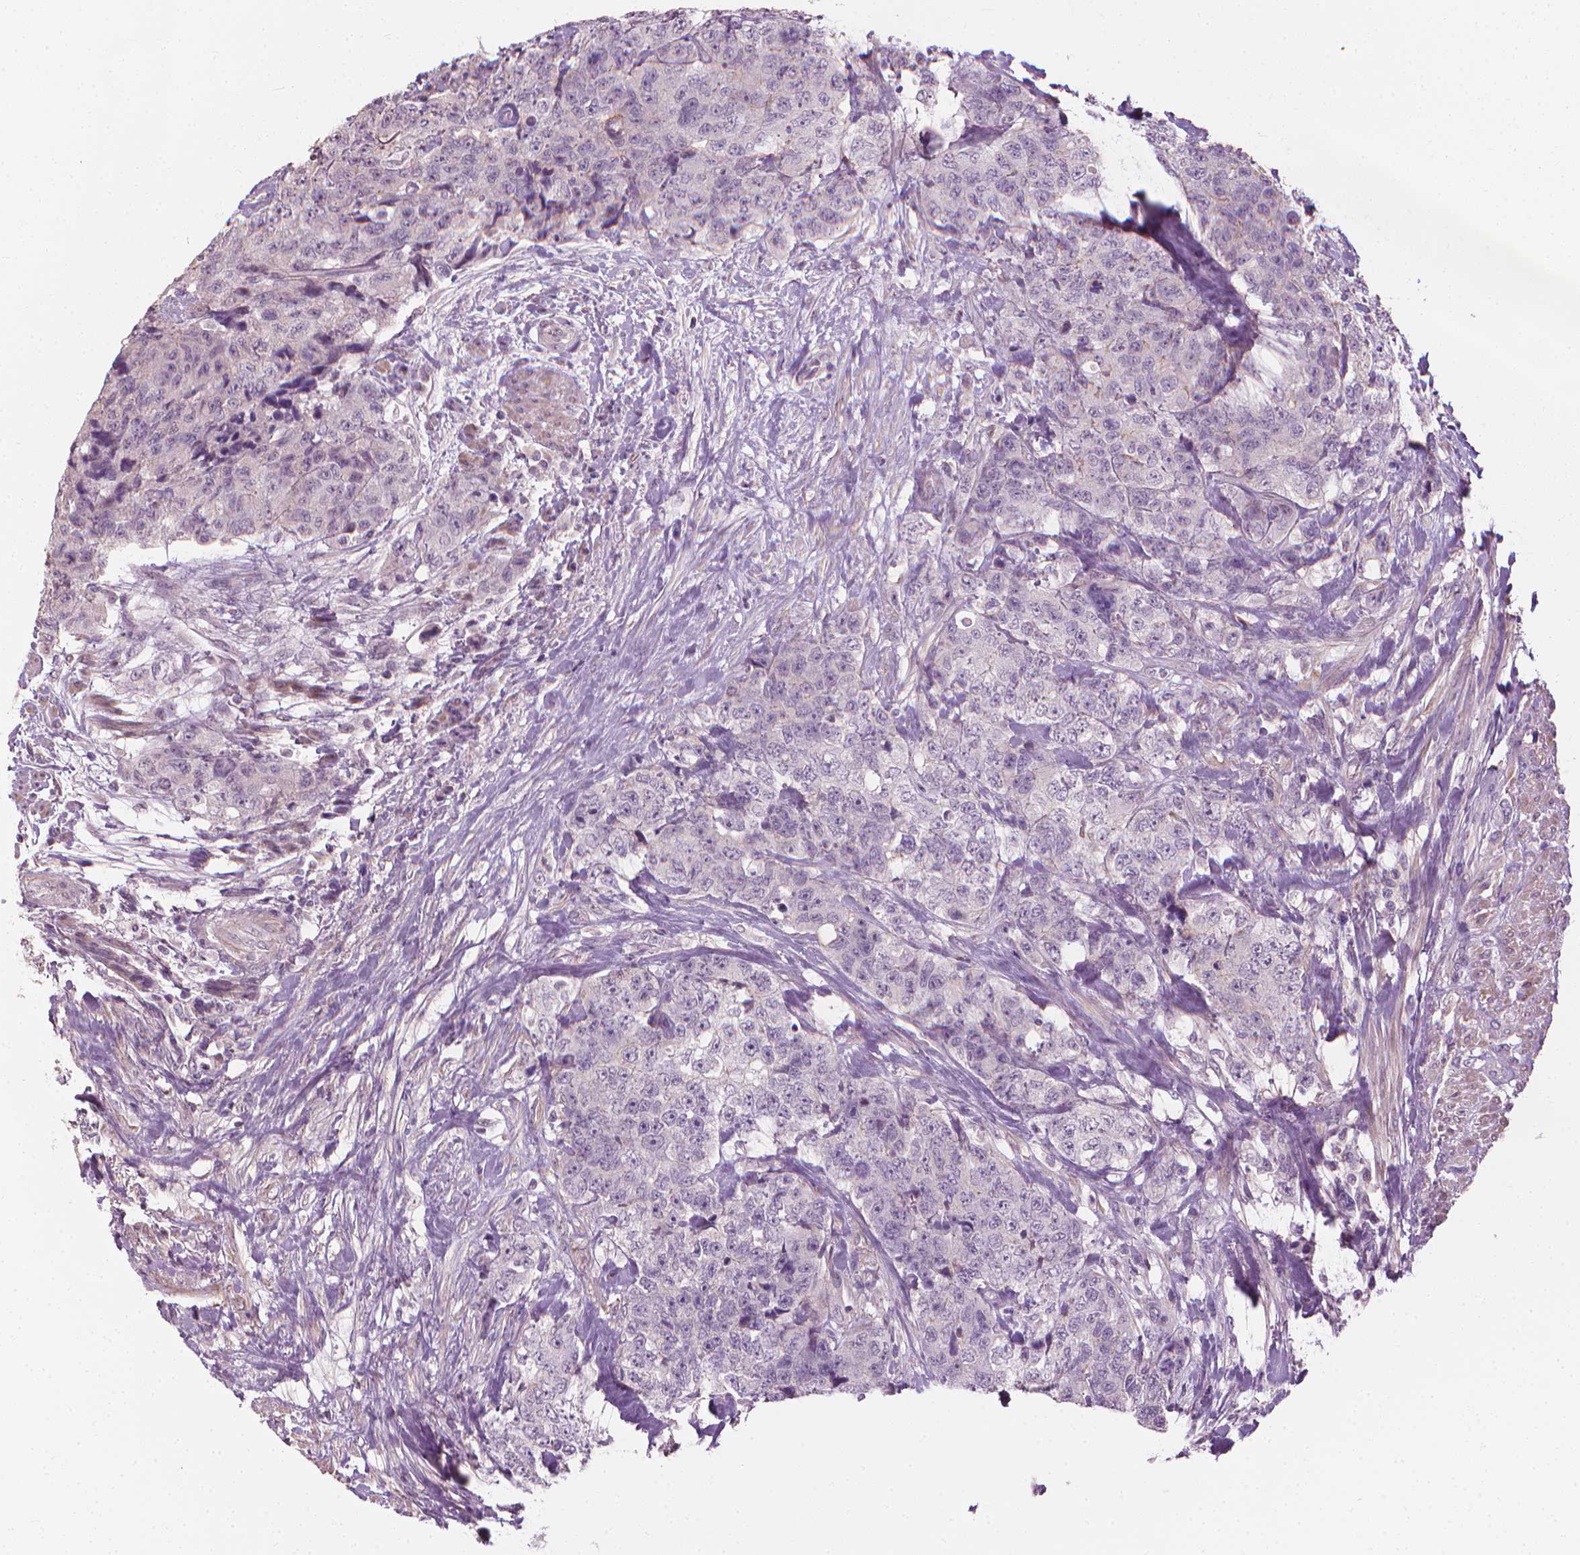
{"staining": {"intensity": "negative", "quantity": "none", "location": "none"}, "tissue": "urothelial cancer", "cell_type": "Tumor cells", "image_type": "cancer", "snomed": [{"axis": "morphology", "description": "Urothelial carcinoma, High grade"}, {"axis": "topography", "description": "Urinary bladder"}], "caption": "Urothelial carcinoma (high-grade) was stained to show a protein in brown. There is no significant positivity in tumor cells. (DAB immunohistochemistry (IHC) with hematoxylin counter stain).", "gene": "SAXO2", "patient": {"sex": "female", "age": 78}}